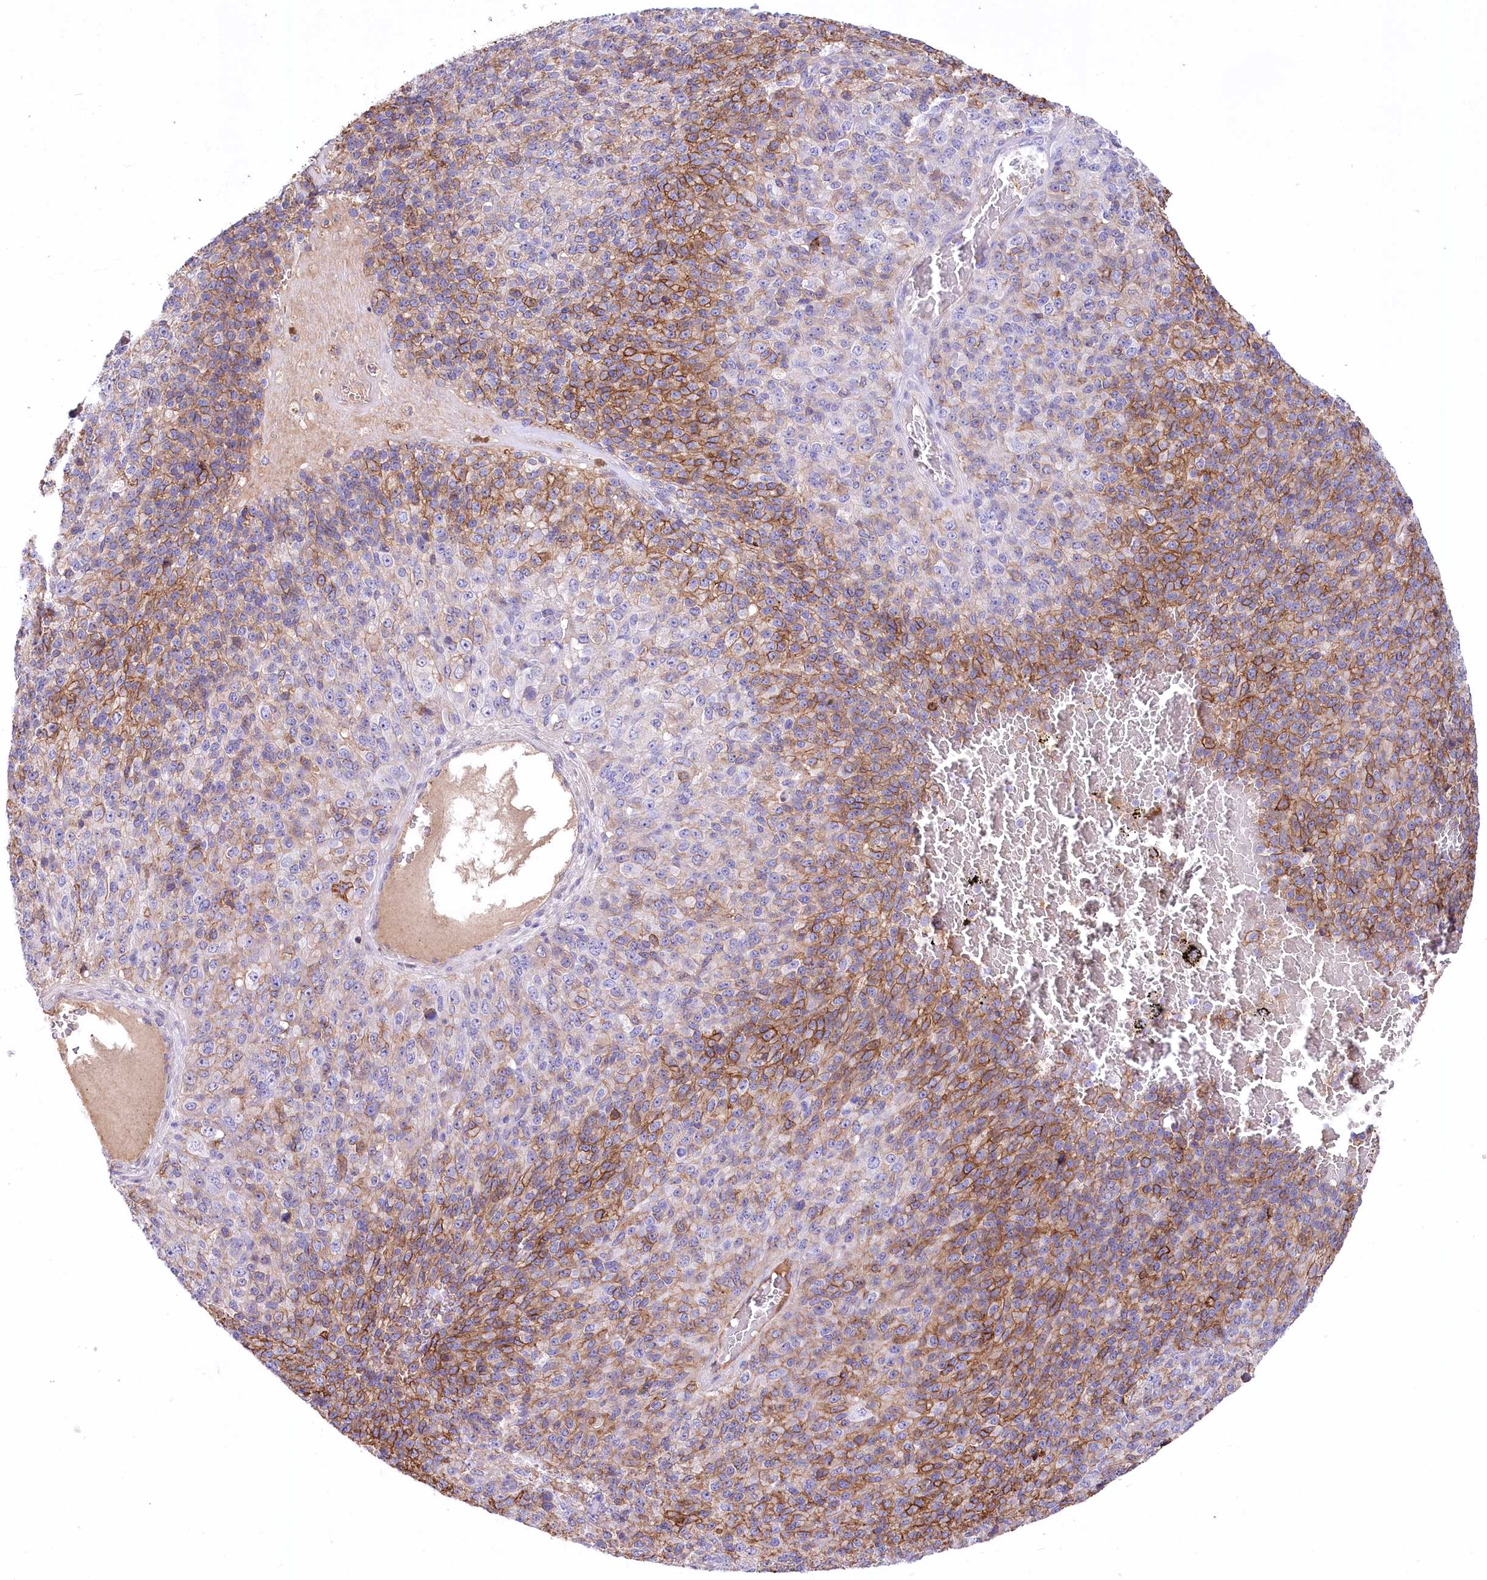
{"staining": {"intensity": "moderate", "quantity": "25%-75%", "location": "cytoplasmic/membranous"}, "tissue": "melanoma", "cell_type": "Tumor cells", "image_type": "cancer", "snomed": [{"axis": "morphology", "description": "Malignant melanoma, Metastatic site"}, {"axis": "topography", "description": "Brain"}], "caption": "Immunohistochemistry (IHC) staining of malignant melanoma (metastatic site), which displays medium levels of moderate cytoplasmic/membranous expression in approximately 25%-75% of tumor cells indicating moderate cytoplasmic/membranous protein expression. The staining was performed using DAB (brown) for protein detection and nuclei were counterstained in hematoxylin (blue).", "gene": "CEP164", "patient": {"sex": "female", "age": 56}}